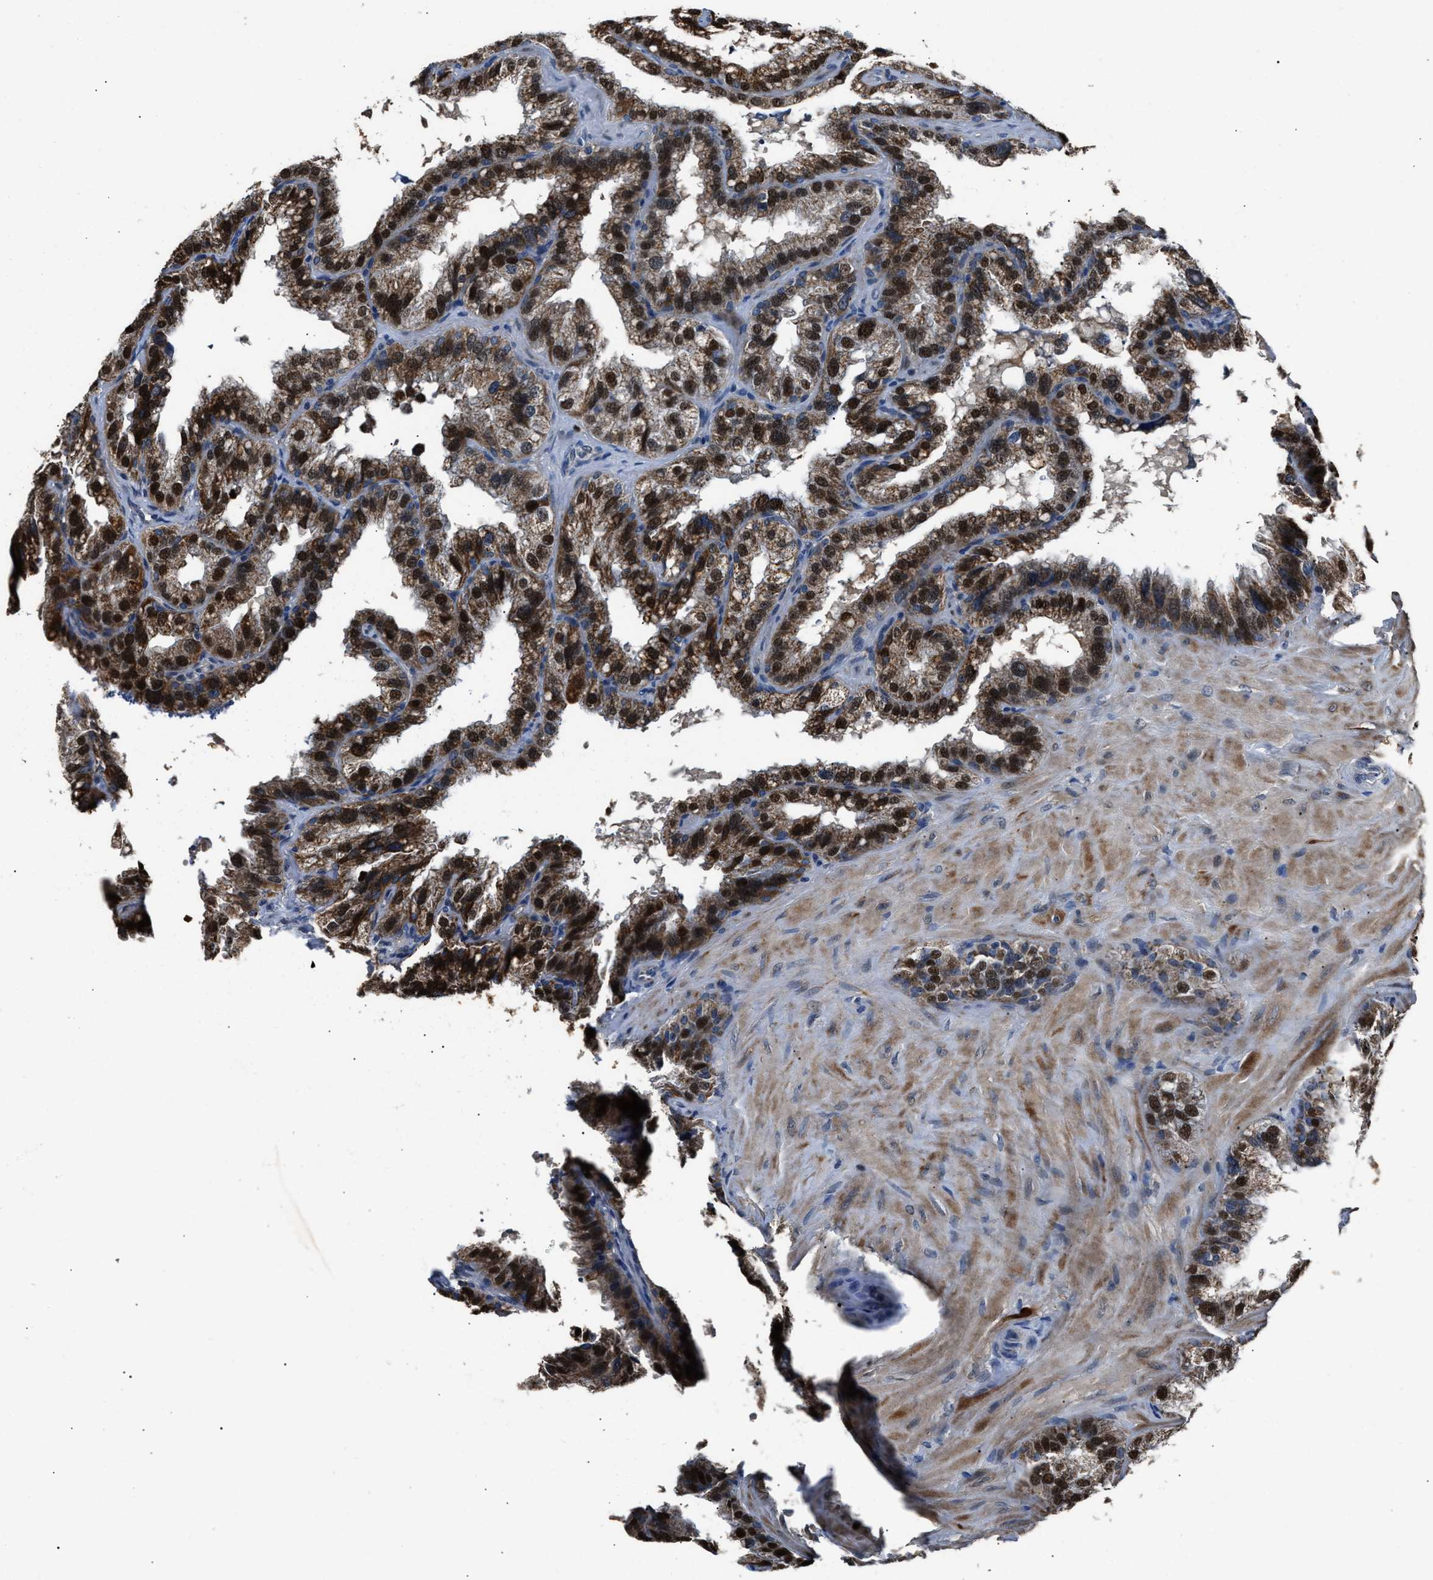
{"staining": {"intensity": "strong", "quantity": ">75%", "location": "cytoplasmic/membranous,nuclear"}, "tissue": "seminal vesicle", "cell_type": "Glandular cells", "image_type": "normal", "snomed": [{"axis": "morphology", "description": "Normal tissue, NOS"}, {"axis": "topography", "description": "Seminal veicle"}], "caption": "This histopathology image displays immunohistochemistry staining of unremarkable seminal vesicle, with high strong cytoplasmic/membranous,nuclear positivity in about >75% of glandular cells.", "gene": "NSUN5", "patient": {"sex": "male", "age": 68}}